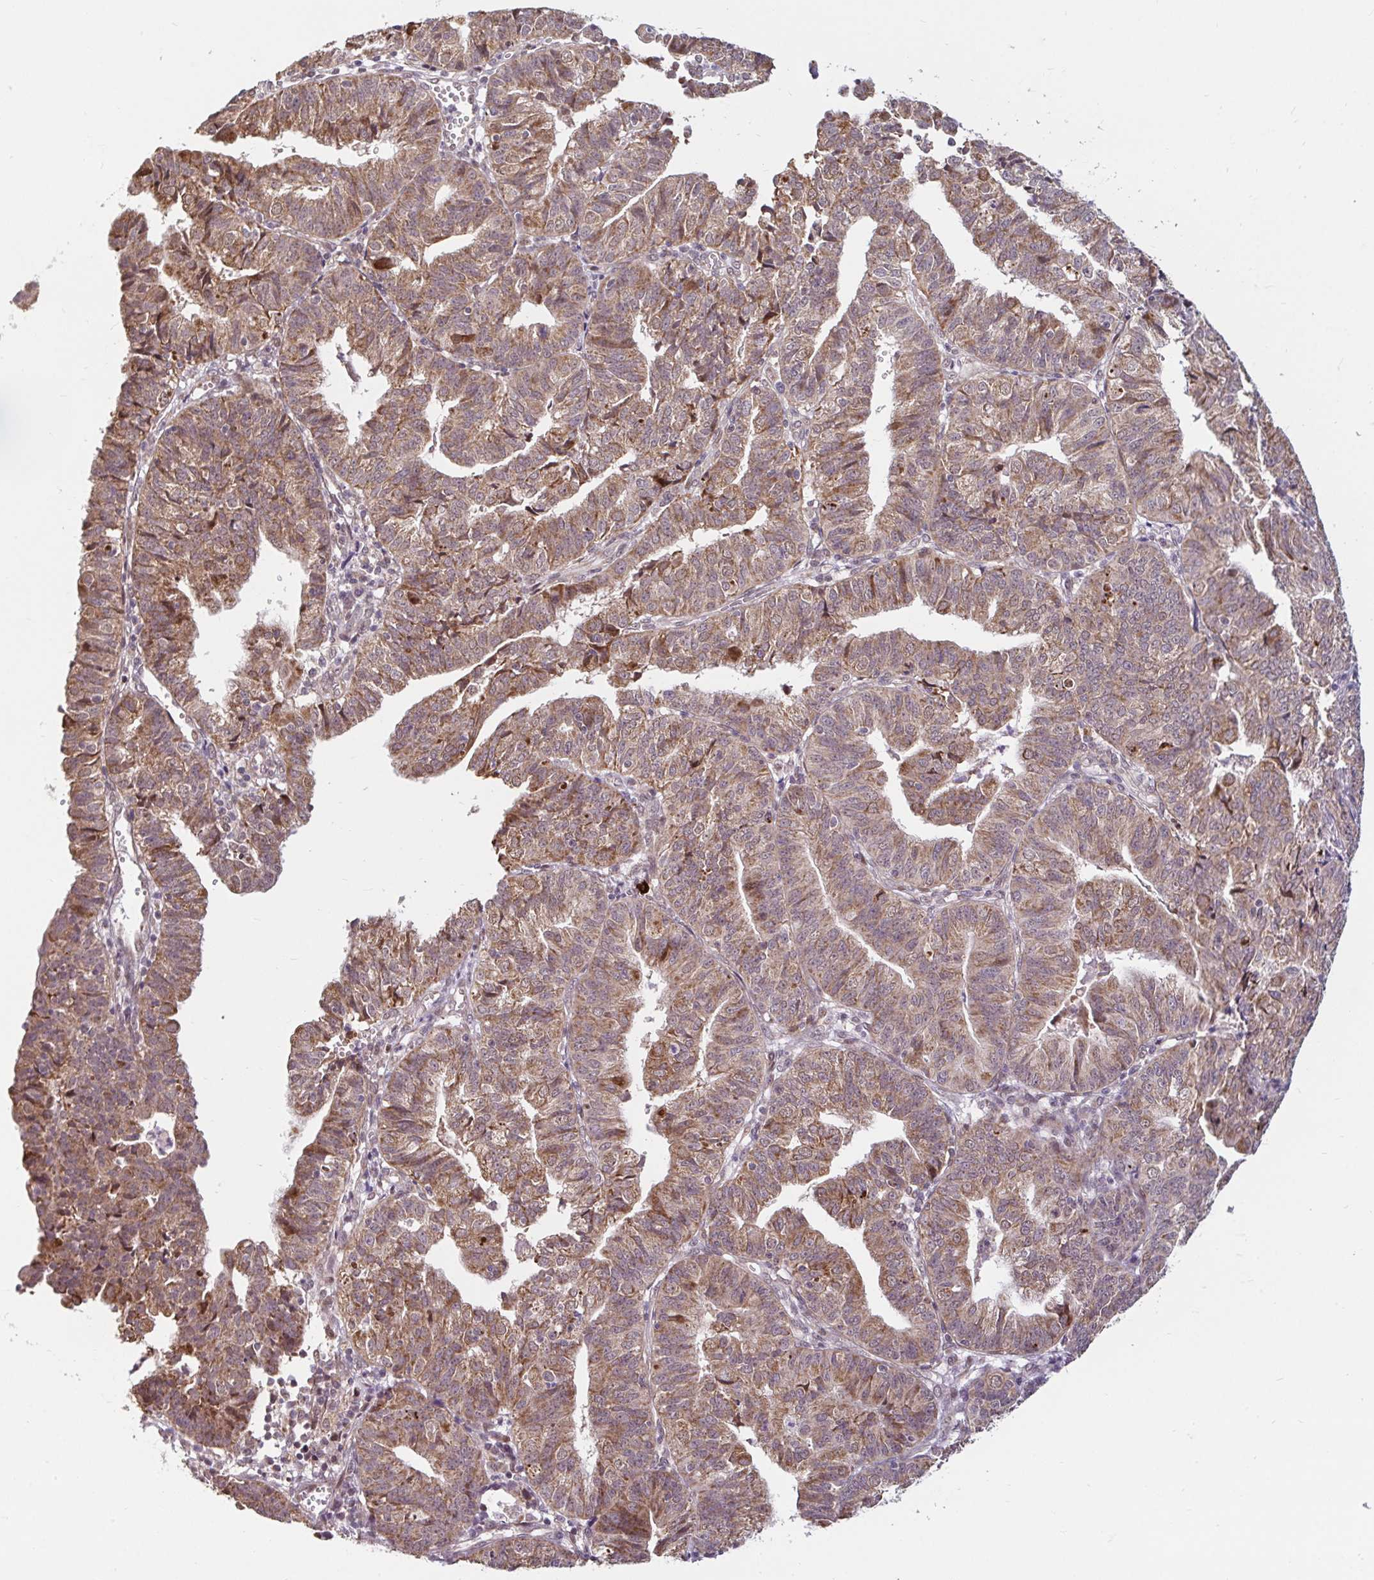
{"staining": {"intensity": "moderate", "quantity": ">75%", "location": "cytoplasmic/membranous"}, "tissue": "endometrial cancer", "cell_type": "Tumor cells", "image_type": "cancer", "snomed": [{"axis": "morphology", "description": "Adenocarcinoma, NOS"}, {"axis": "topography", "description": "Endometrium"}], "caption": "Immunohistochemistry photomicrograph of human endometrial cancer (adenocarcinoma) stained for a protein (brown), which reveals medium levels of moderate cytoplasmic/membranous expression in about >75% of tumor cells.", "gene": "TIMM50", "patient": {"sex": "female", "age": 56}}